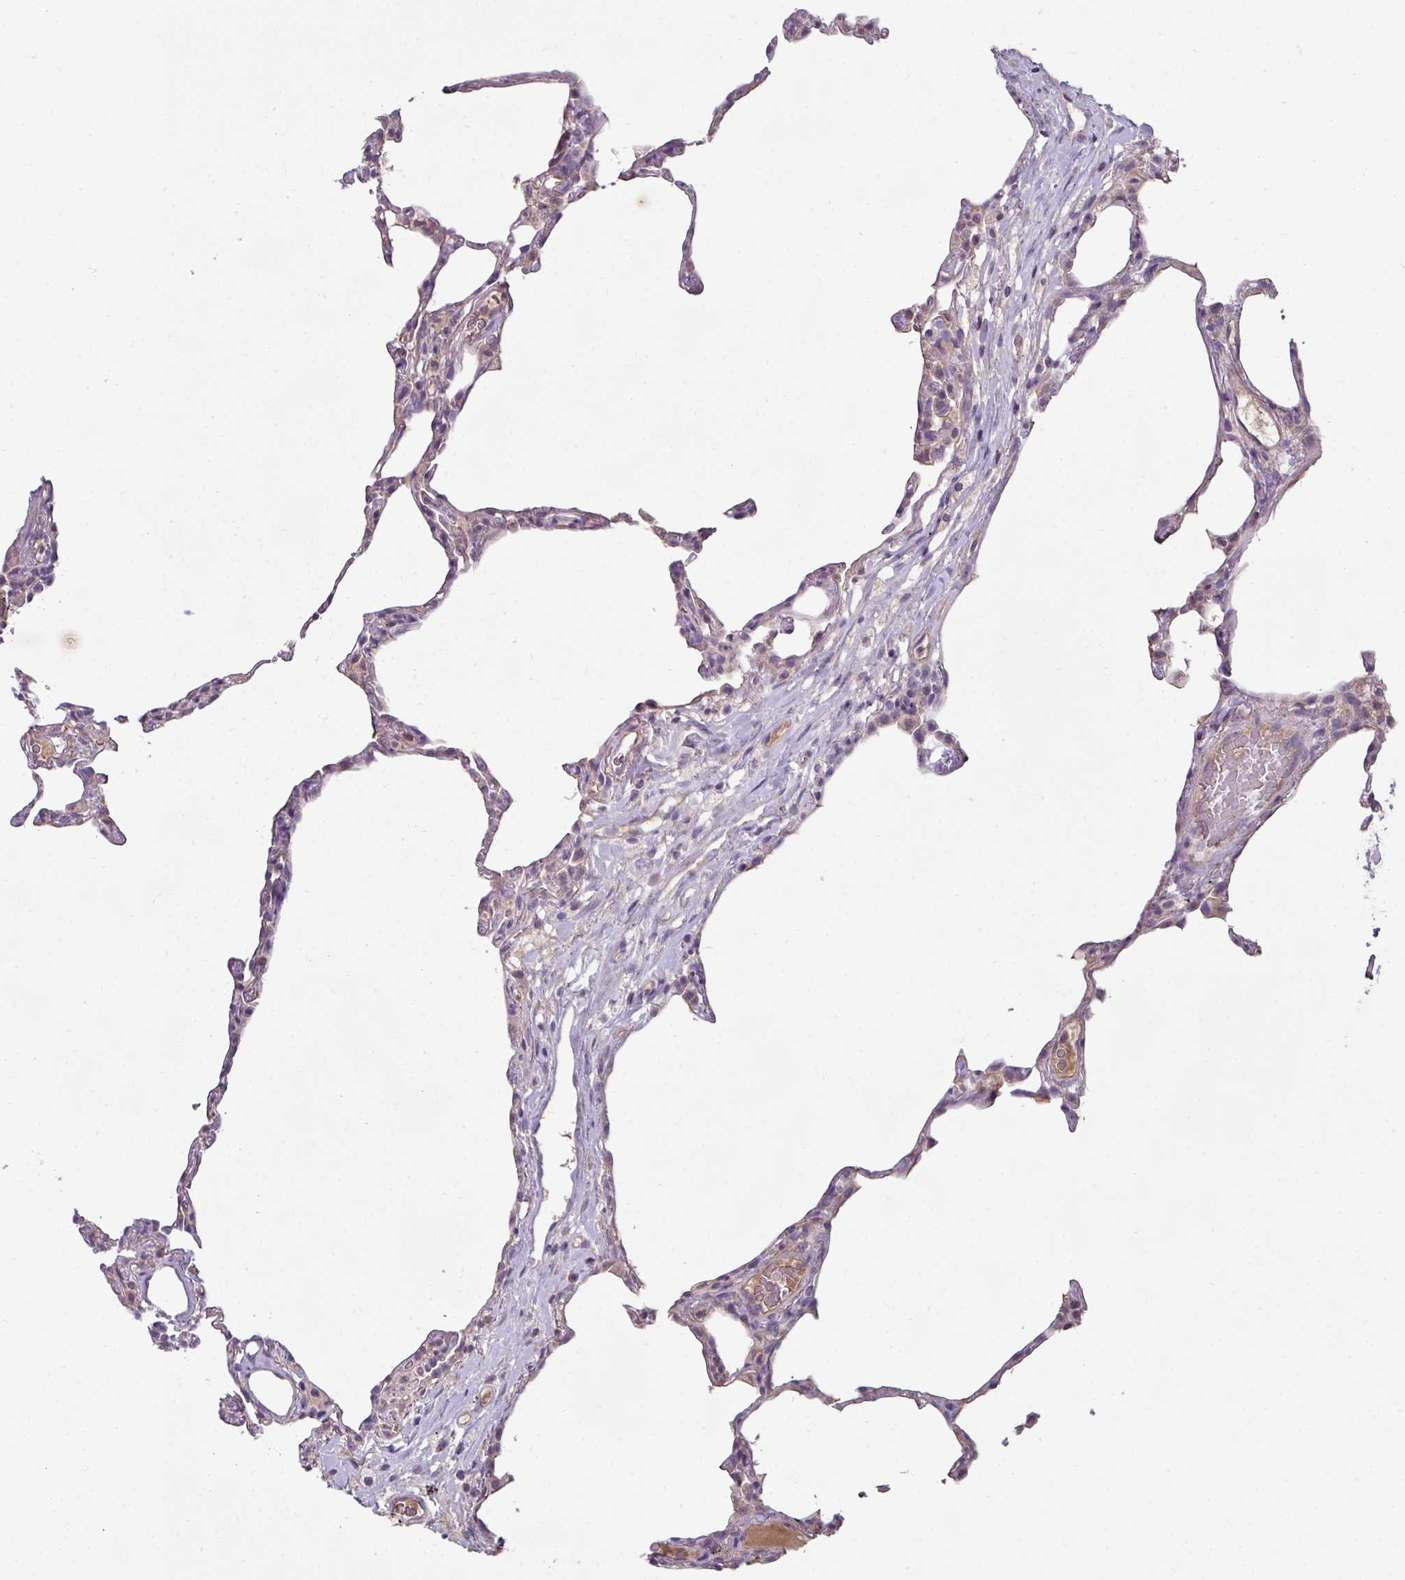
{"staining": {"intensity": "weak", "quantity": "<25%", "location": "cytoplasmic/membranous"}, "tissue": "lung", "cell_type": "Alveolar cells", "image_type": "normal", "snomed": [{"axis": "morphology", "description": "Normal tissue, NOS"}, {"axis": "topography", "description": "Lung"}], "caption": "This is a micrograph of IHC staining of normal lung, which shows no staining in alveolar cells.", "gene": "LRRC9", "patient": {"sex": "female", "age": 57}}